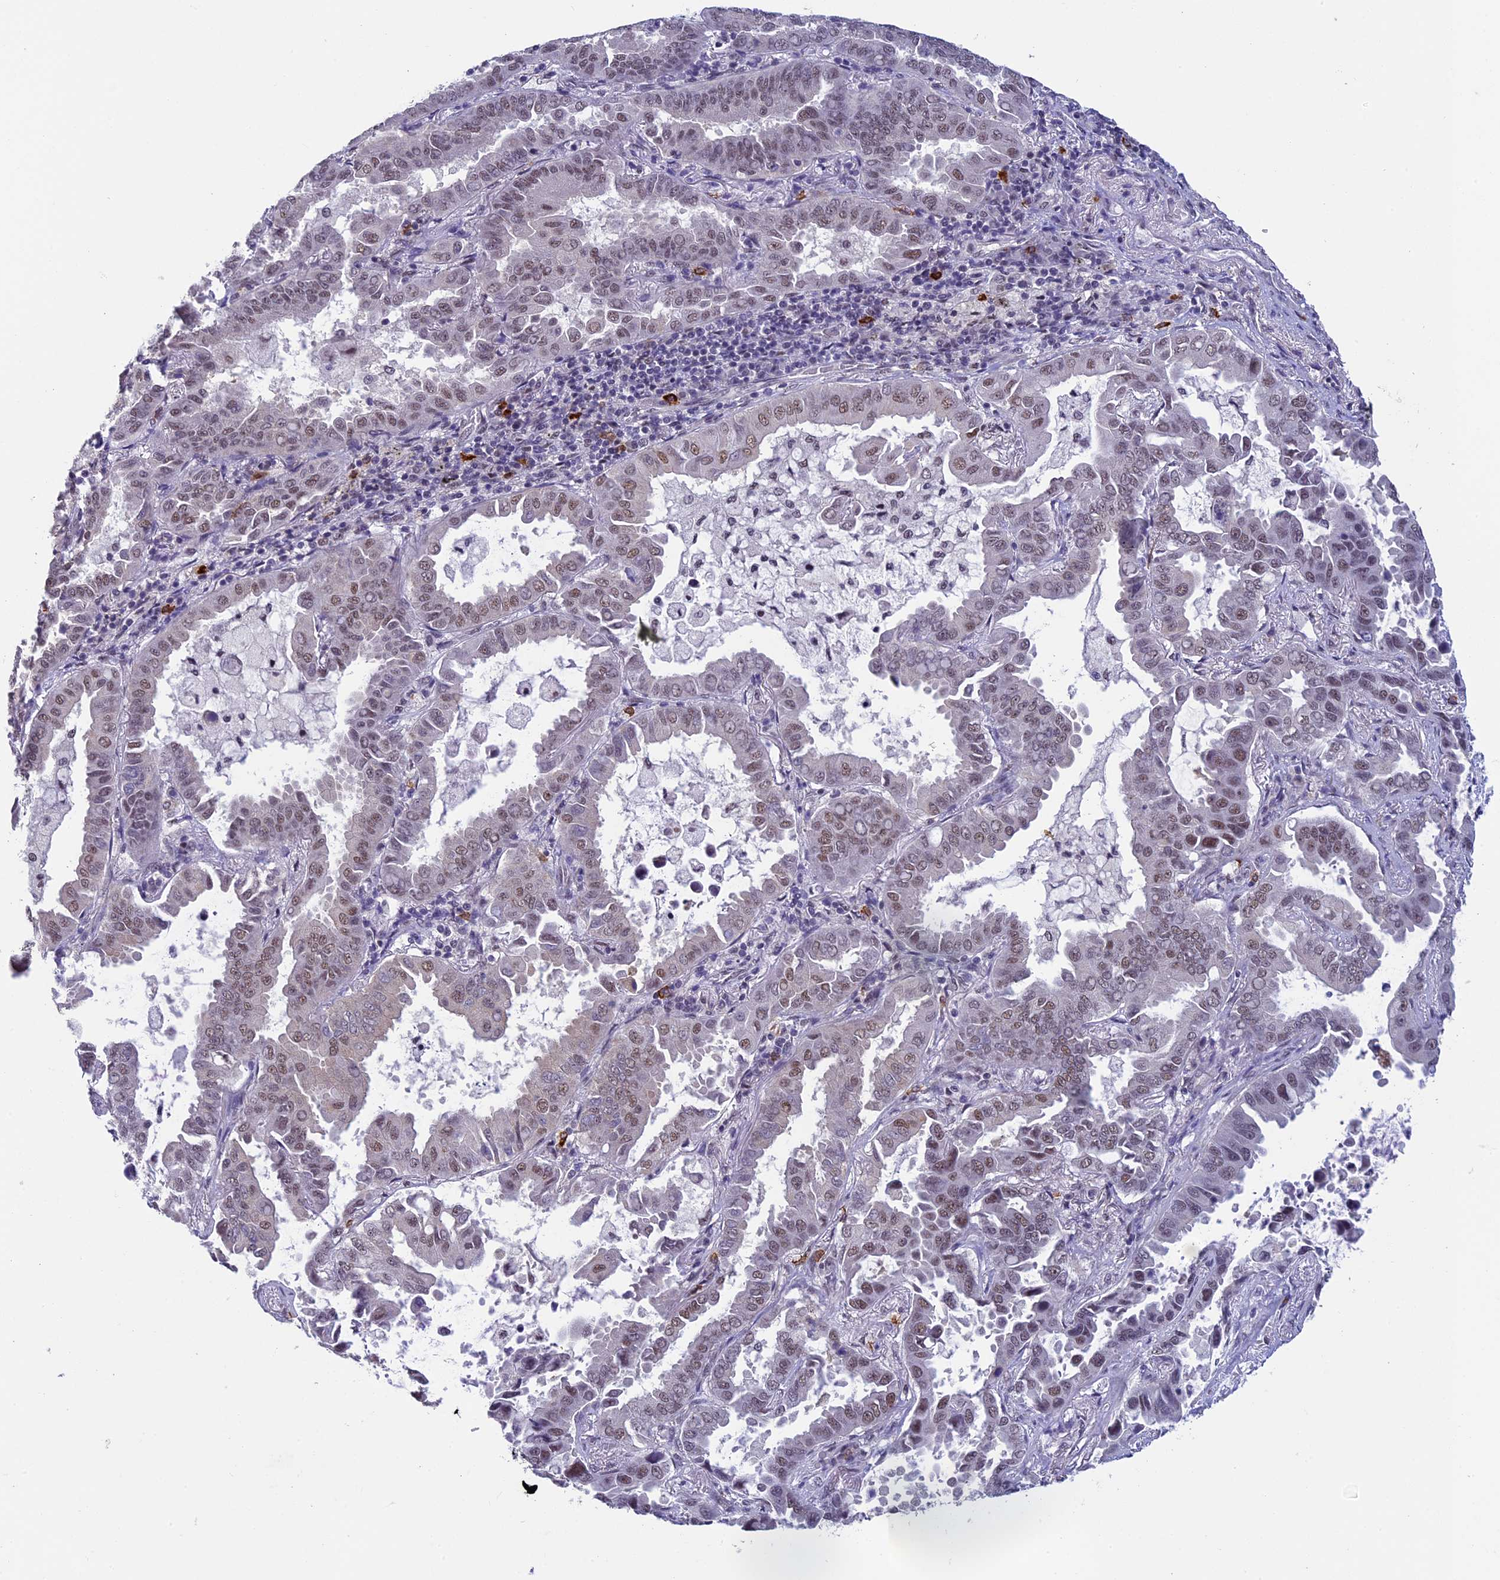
{"staining": {"intensity": "moderate", "quantity": ">75%", "location": "nuclear"}, "tissue": "lung cancer", "cell_type": "Tumor cells", "image_type": "cancer", "snomed": [{"axis": "morphology", "description": "Adenocarcinoma, NOS"}, {"axis": "topography", "description": "Lung"}], "caption": "Adenocarcinoma (lung) tissue demonstrates moderate nuclear staining in about >75% of tumor cells, visualized by immunohistochemistry.", "gene": "RNF40", "patient": {"sex": "male", "age": 64}}